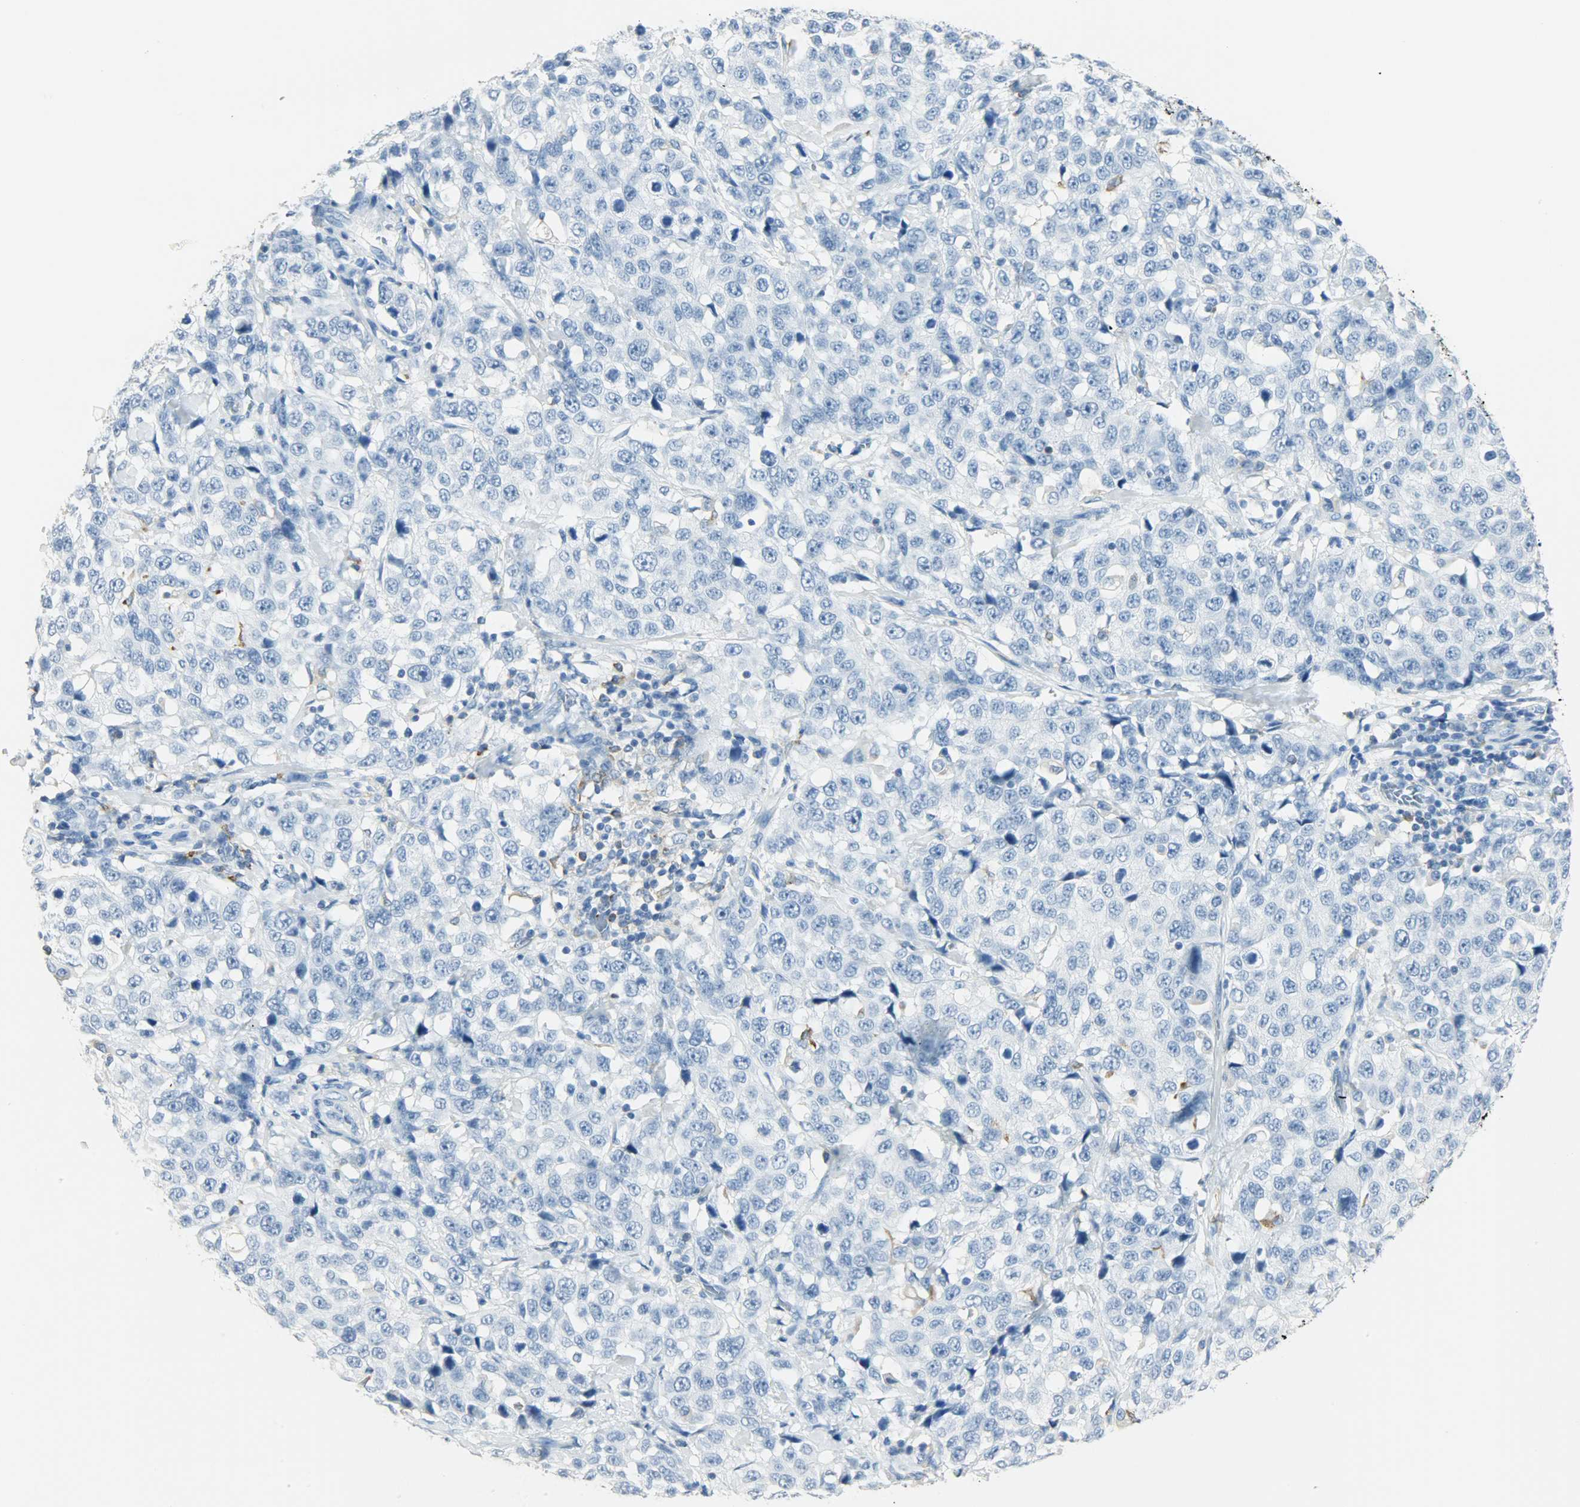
{"staining": {"intensity": "negative", "quantity": "none", "location": "none"}, "tissue": "stomach cancer", "cell_type": "Tumor cells", "image_type": "cancer", "snomed": [{"axis": "morphology", "description": "Normal tissue, NOS"}, {"axis": "morphology", "description": "Adenocarcinoma, NOS"}, {"axis": "topography", "description": "Stomach"}], "caption": "A histopathology image of stomach cancer stained for a protein demonstrates no brown staining in tumor cells.", "gene": "PTPN6", "patient": {"sex": "male", "age": 48}}